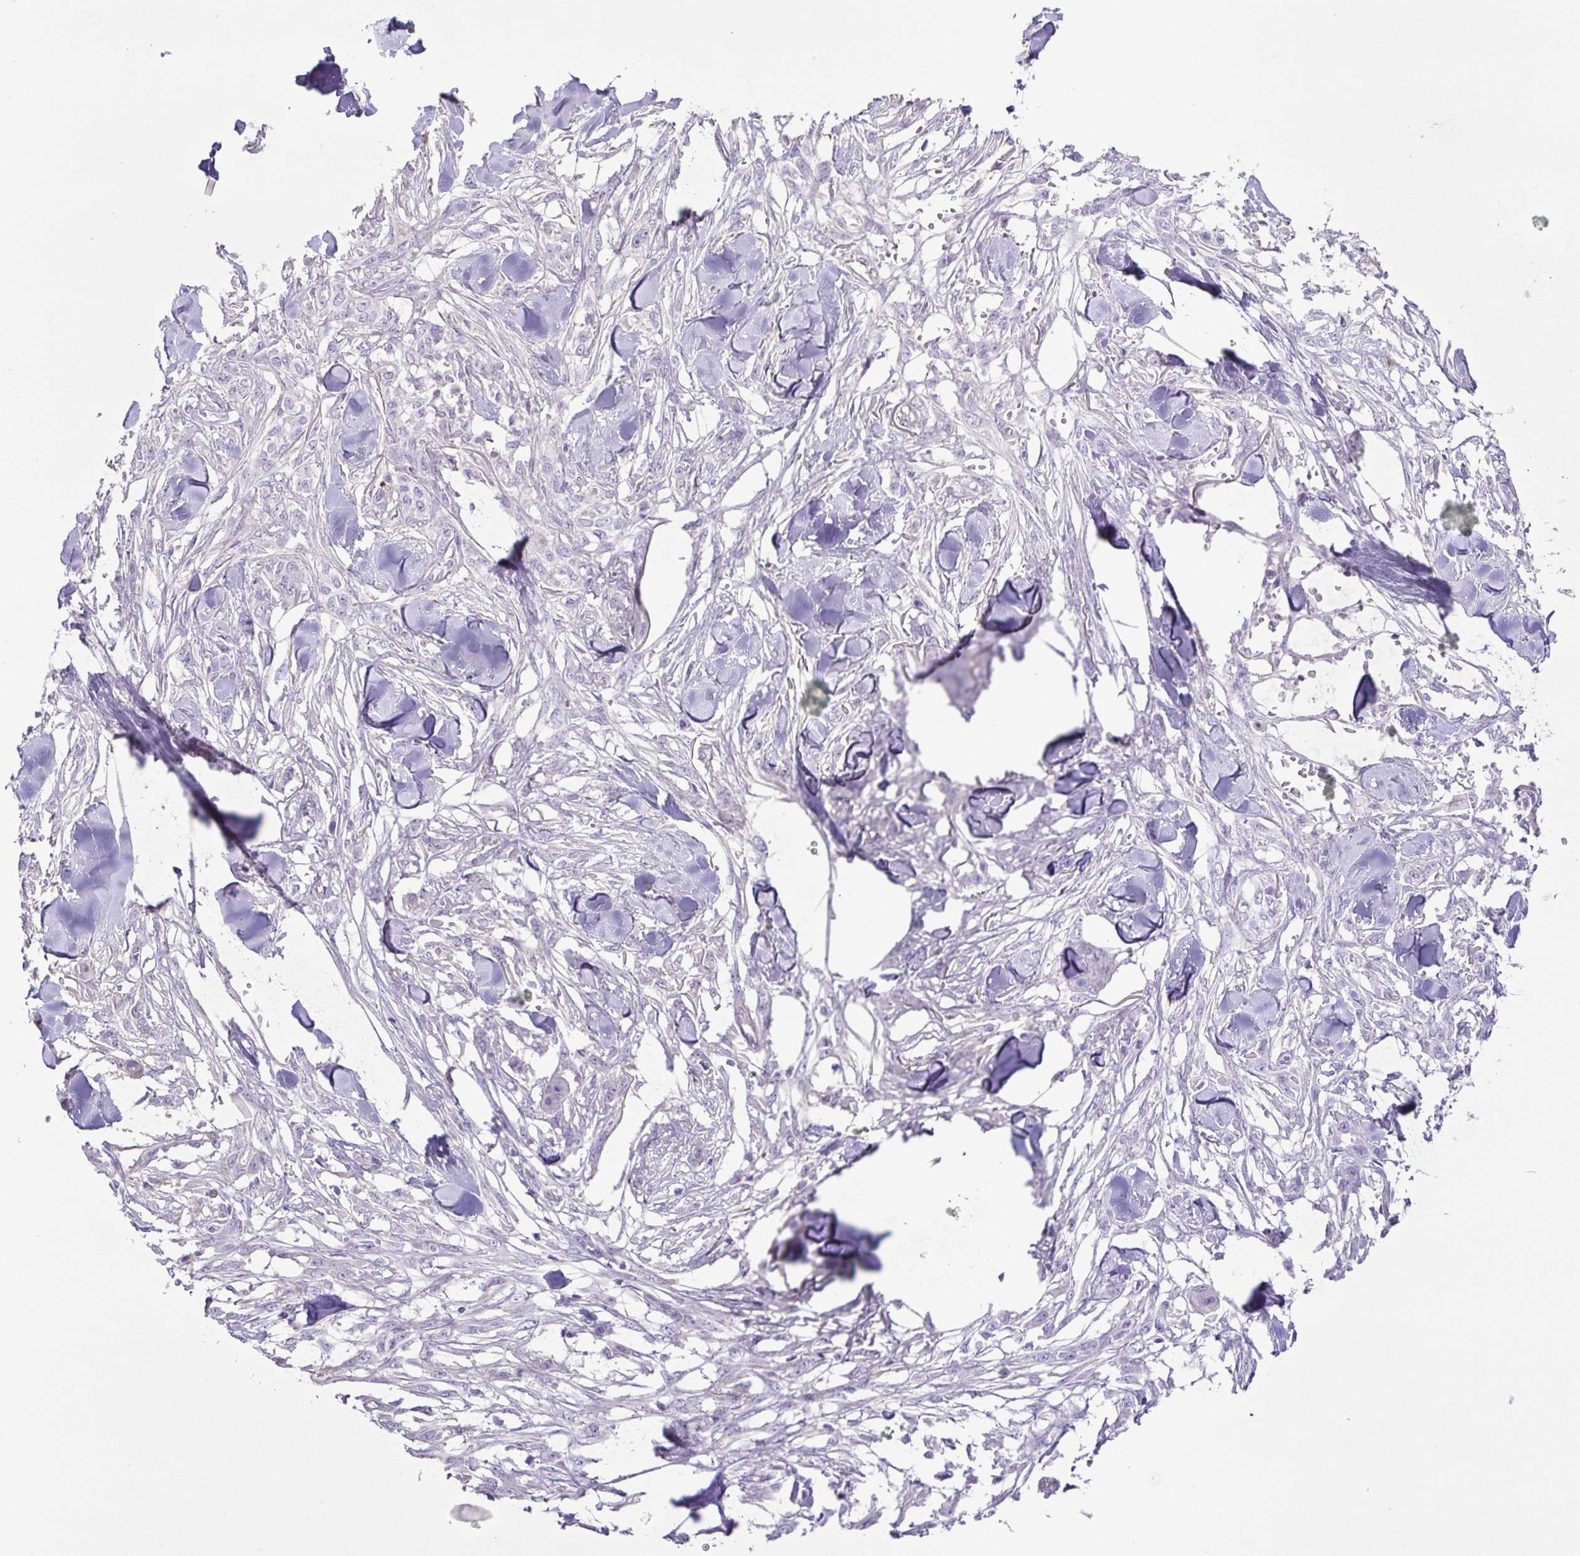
{"staining": {"intensity": "negative", "quantity": "none", "location": "none"}, "tissue": "skin cancer", "cell_type": "Tumor cells", "image_type": "cancer", "snomed": [{"axis": "morphology", "description": "Squamous cell carcinoma, NOS"}, {"axis": "topography", "description": "Skin"}], "caption": "Tumor cells are negative for protein expression in human skin cancer (squamous cell carcinoma).", "gene": "FLT1", "patient": {"sex": "female", "age": 59}}